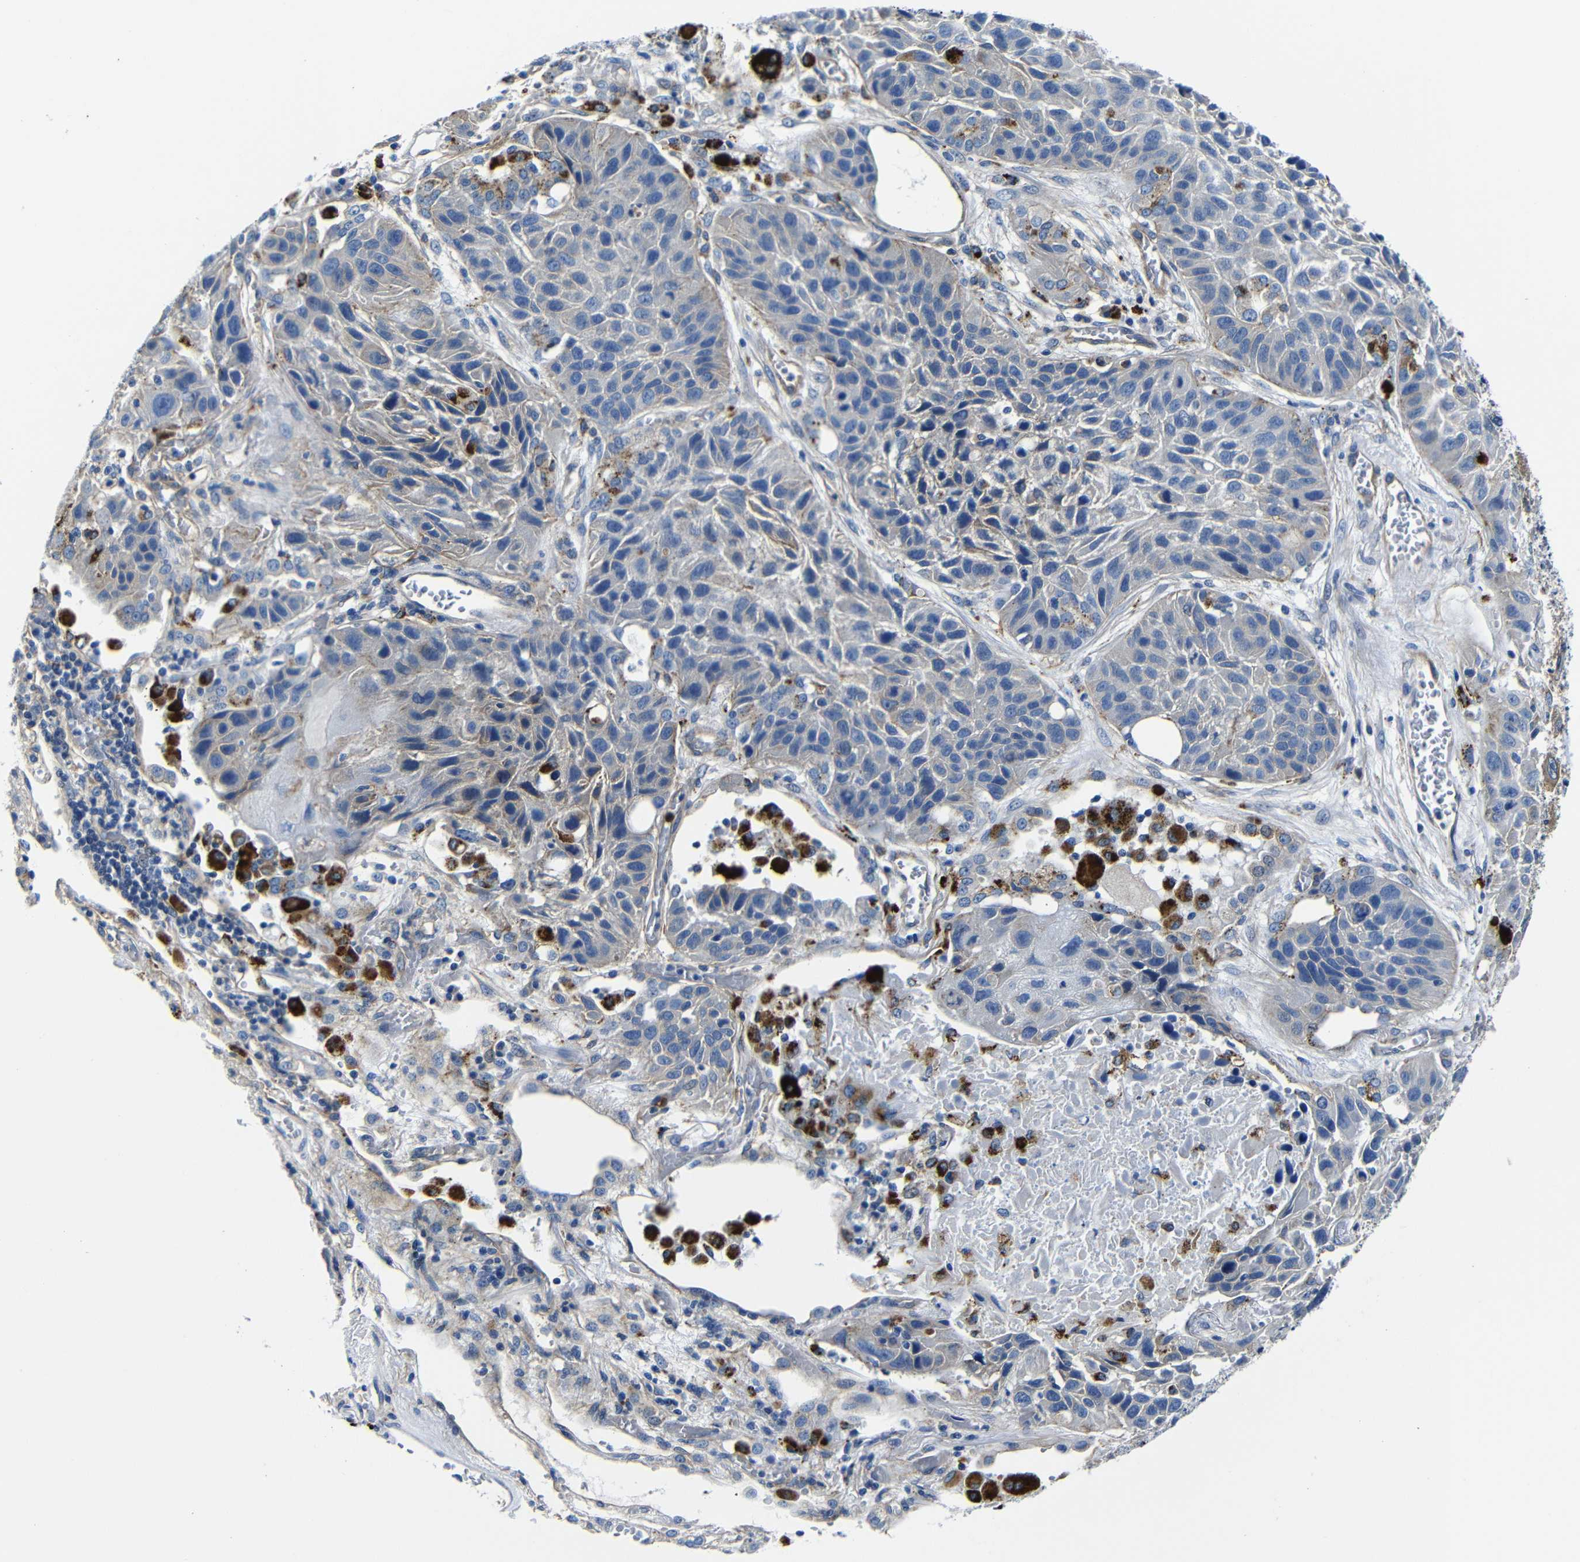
{"staining": {"intensity": "negative", "quantity": "none", "location": "none"}, "tissue": "lung cancer", "cell_type": "Tumor cells", "image_type": "cancer", "snomed": [{"axis": "morphology", "description": "Squamous cell carcinoma, NOS"}, {"axis": "topography", "description": "Lung"}], "caption": "Lung cancer (squamous cell carcinoma) was stained to show a protein in brown. There is no significant positivity in tumor cells.", "gene": "GIMAP2", "patient": {"sex": "male", "age": 57}}